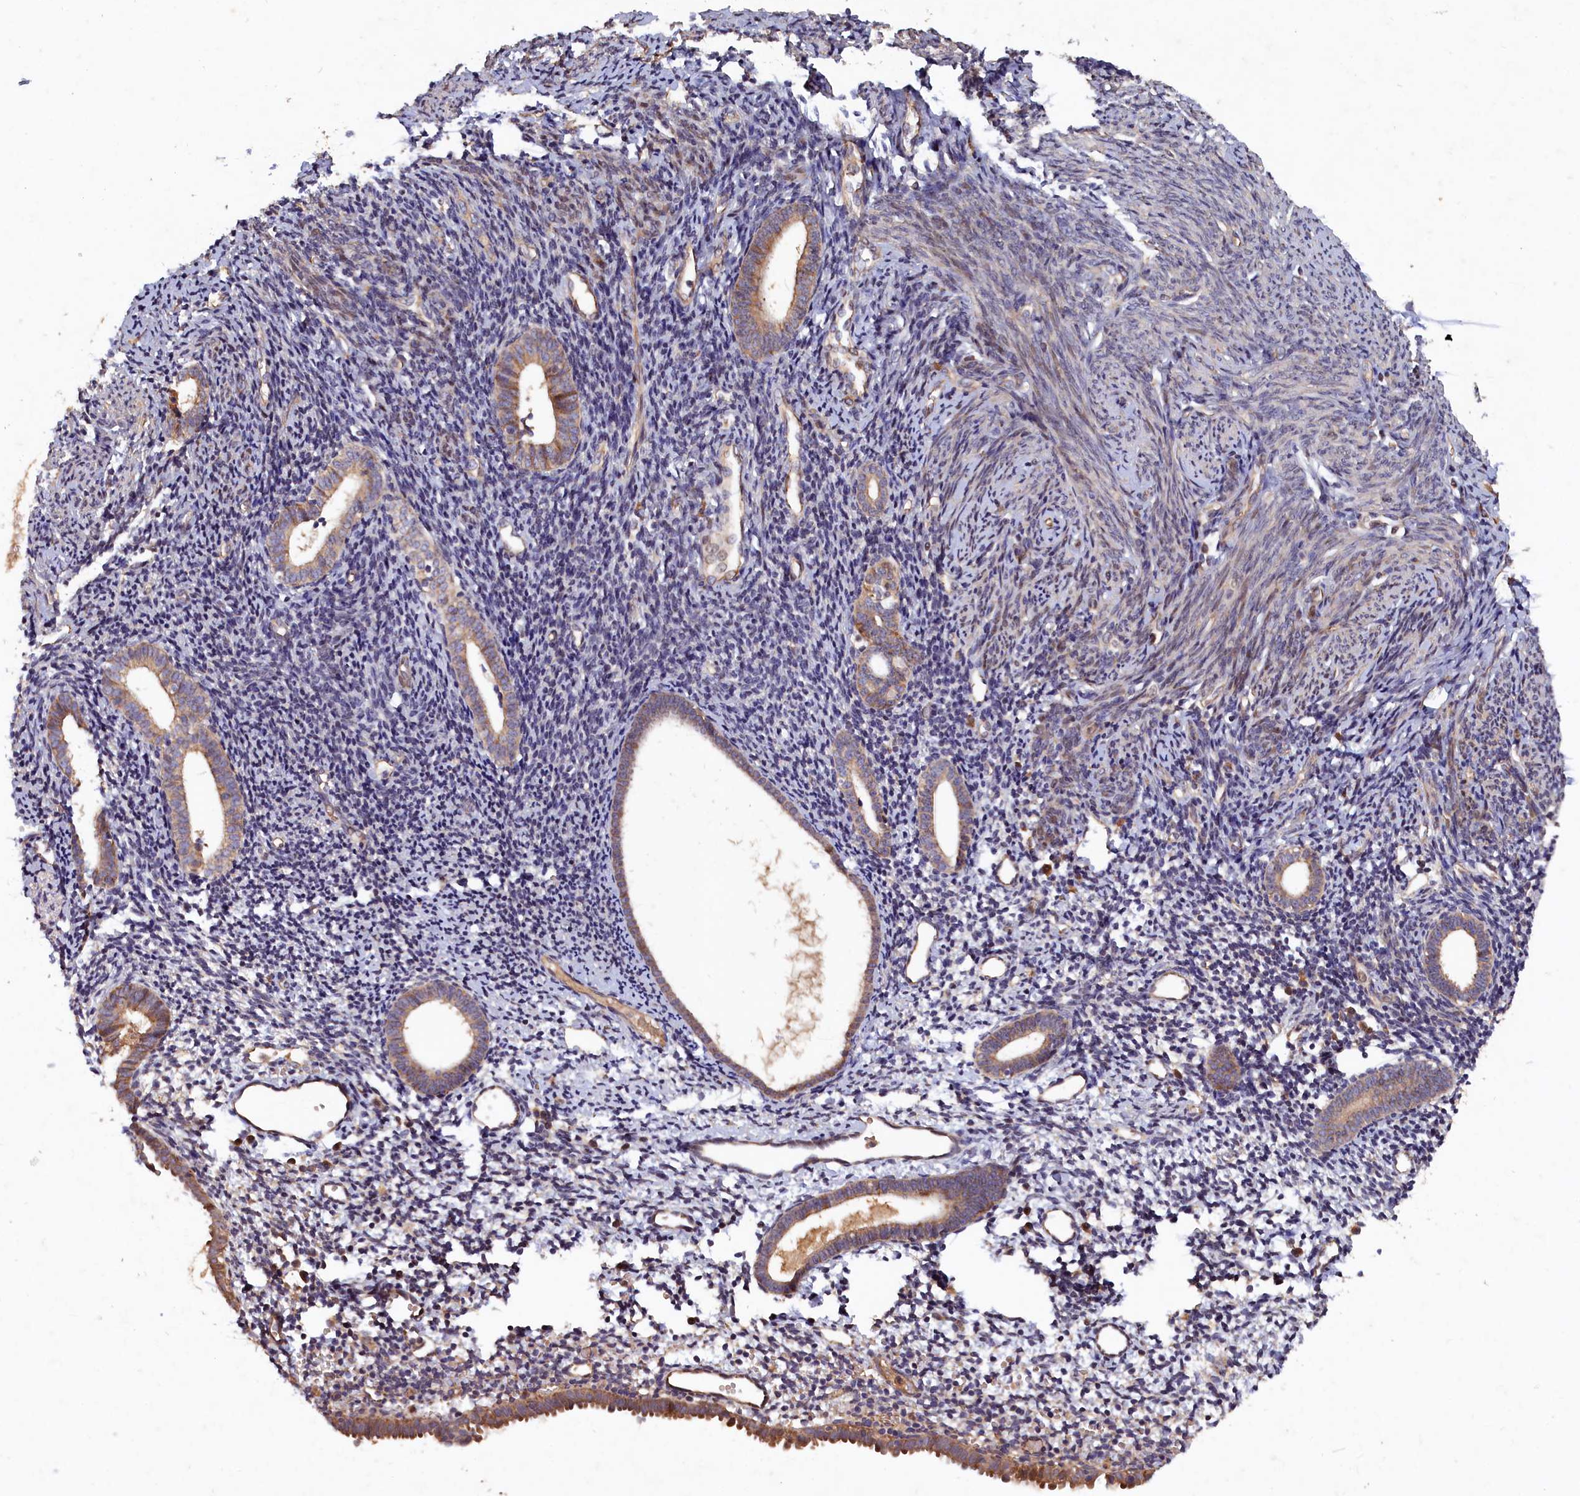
{"staining": {"intensity": "weak", "quantity": "<25%", "location": "cytoplasmic/membranous"}, "tissue": "endometrium", "cell_type": "Cells in endometrial stroma", "image_type": "normal", "snomed": [{"axis": "morphology", "description": "Normal tissue, NOS"}, {"axis": "topography", "description": "Endometrium"}], "caption": "IHC micrograph of benign endometrium: human endometrium stained with DAB shows no significant protein staining in cells in endometrial stroma. The staining is performed using DAB brown chromogen with nuclei counter-stained in using hematoxylin.", "gene": "GREB1L", "patient": {"sex": "female", "age": 56}}